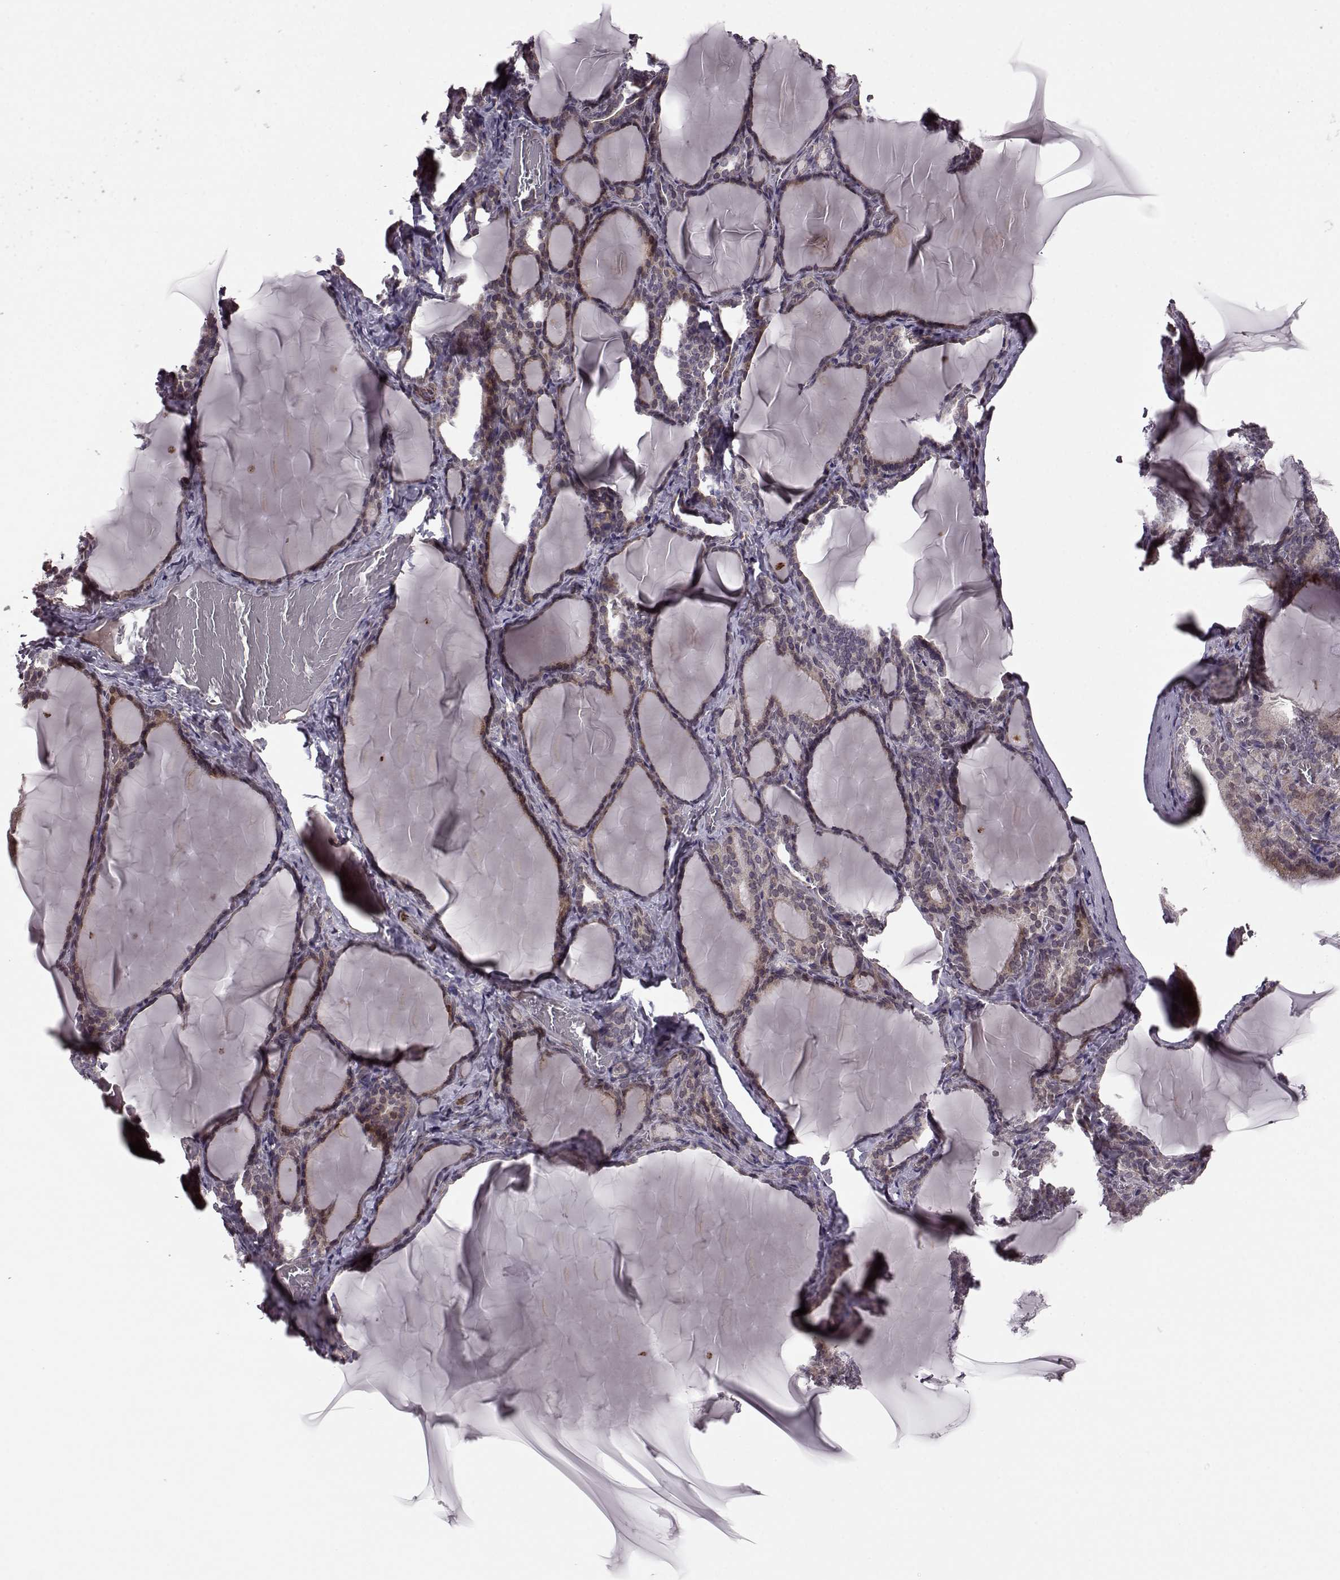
{"staining": {"intensity": "moderate", "quantity": "25%-75%", "location": "cytoplasmic/membranous"}, "tissue": "thyroid gland", "cell_type": "Glandular cells", "image_type": "normal", "snomed": [{"axis": "morphology", "description": "Normal tissue, NOS"}, {"axis": "morphology", "description": "Hyperplasia, NOS"}, {"axis": "topography", "description": "Thyroid gland"}], "caption": "Protein staining by immunohistochemistry reveals moderate cytoplasmic/membranous positivity in about 25%-75% of glandular cells in unremarkable thyroid gland.", "gene": "SYNPO", "patient": {"sex": "female", "age": 27}}